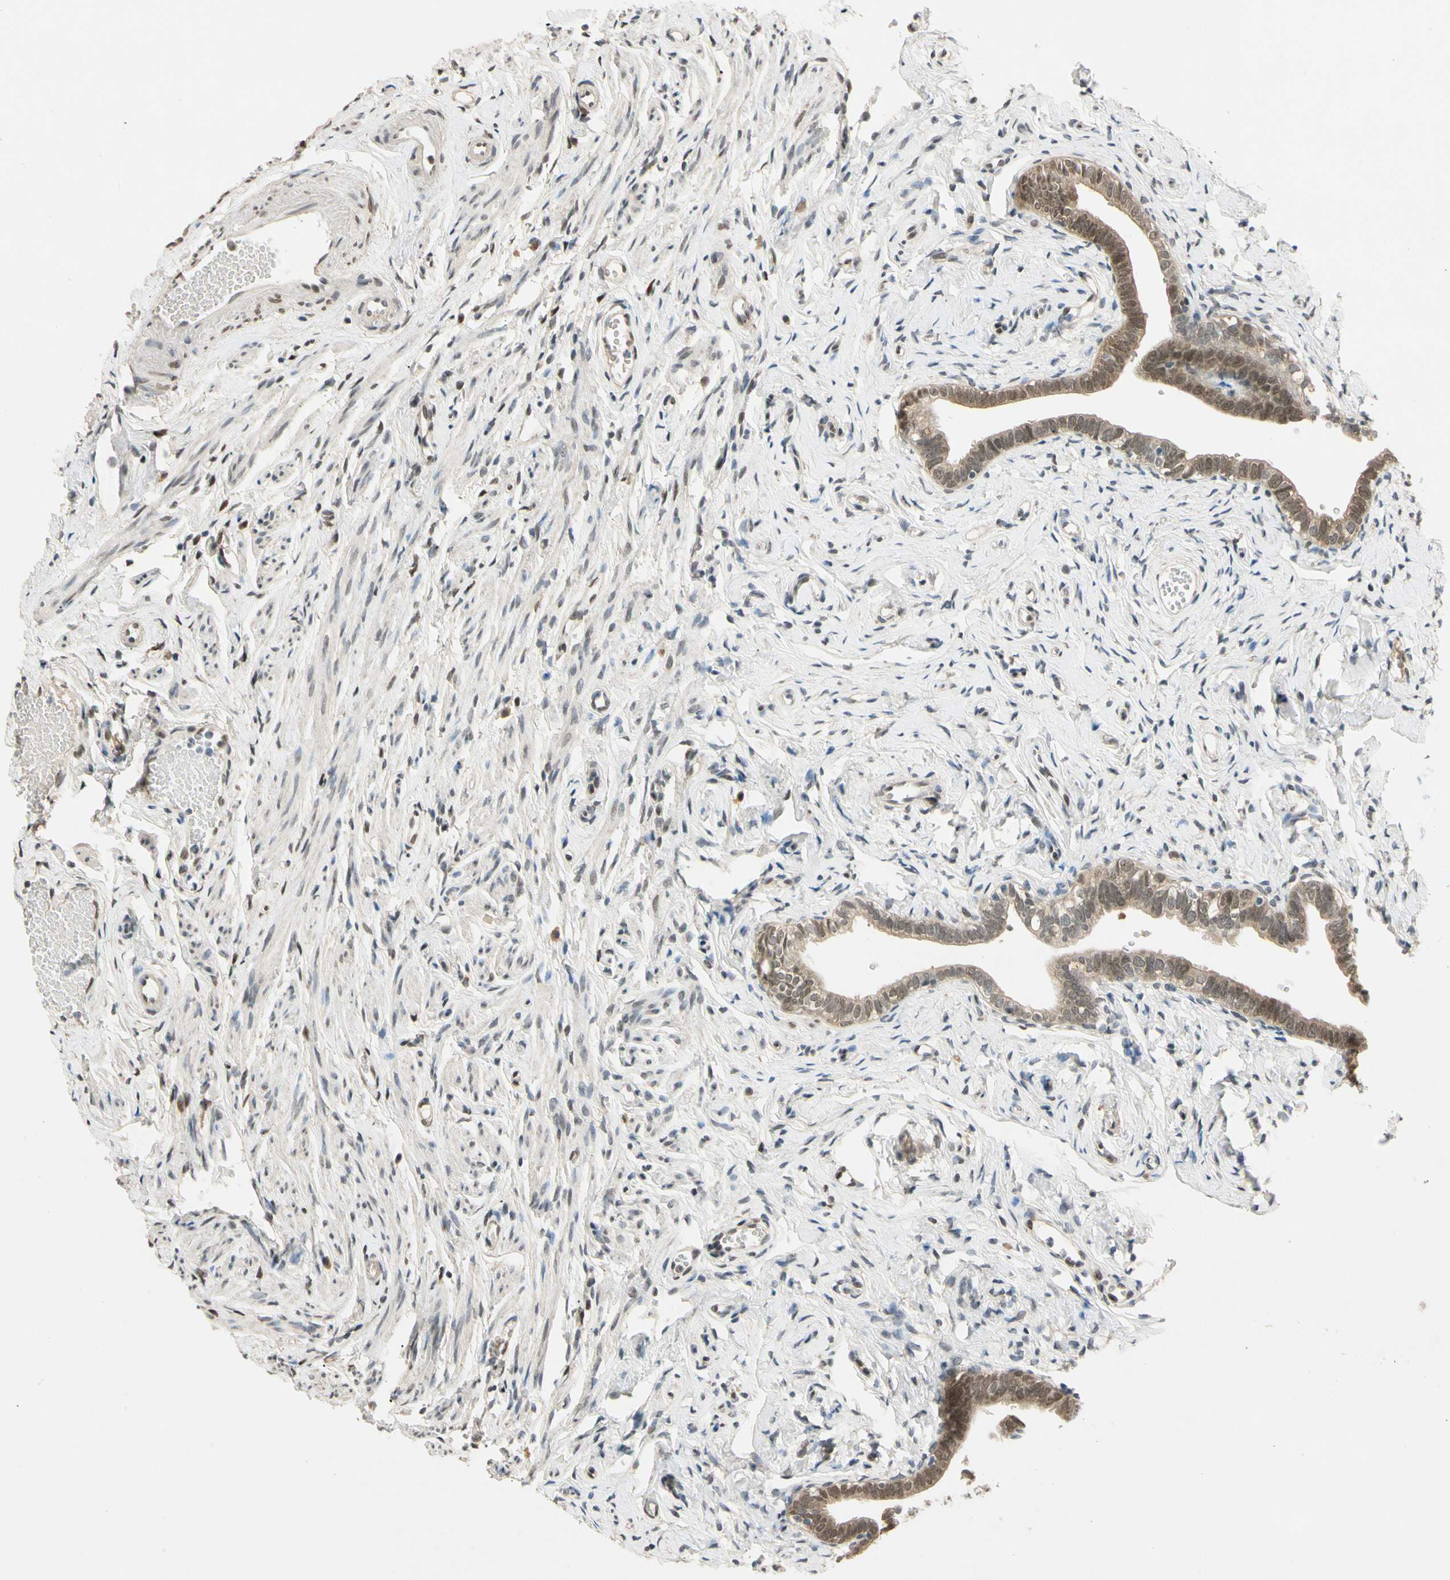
{"staining": {"intensity": "moderate", "quantity": ">75%", "location": "cytoplasmic/membranous,nuclear"}, "tissue": "fallopian tube", "cell_type": "Glandular cells", "image_type": "normal", "snomed": [{"axis": "morphology", "description": "Normal tissue, NOS"}, {"axis": "topography", "description": "Fallopian tube"}], "caption": "Normal fallopian tube was stained to show a protein in brown. There is medium levels of moderate cytoplasmic/membranous,nuclear positivity in approximately >75% of glandular cells. The protein of interest is shown in brown color, while the nuclei are stained blue.", "gene": "RIOX2", "patient": {"sex": "female", "age": 71}}